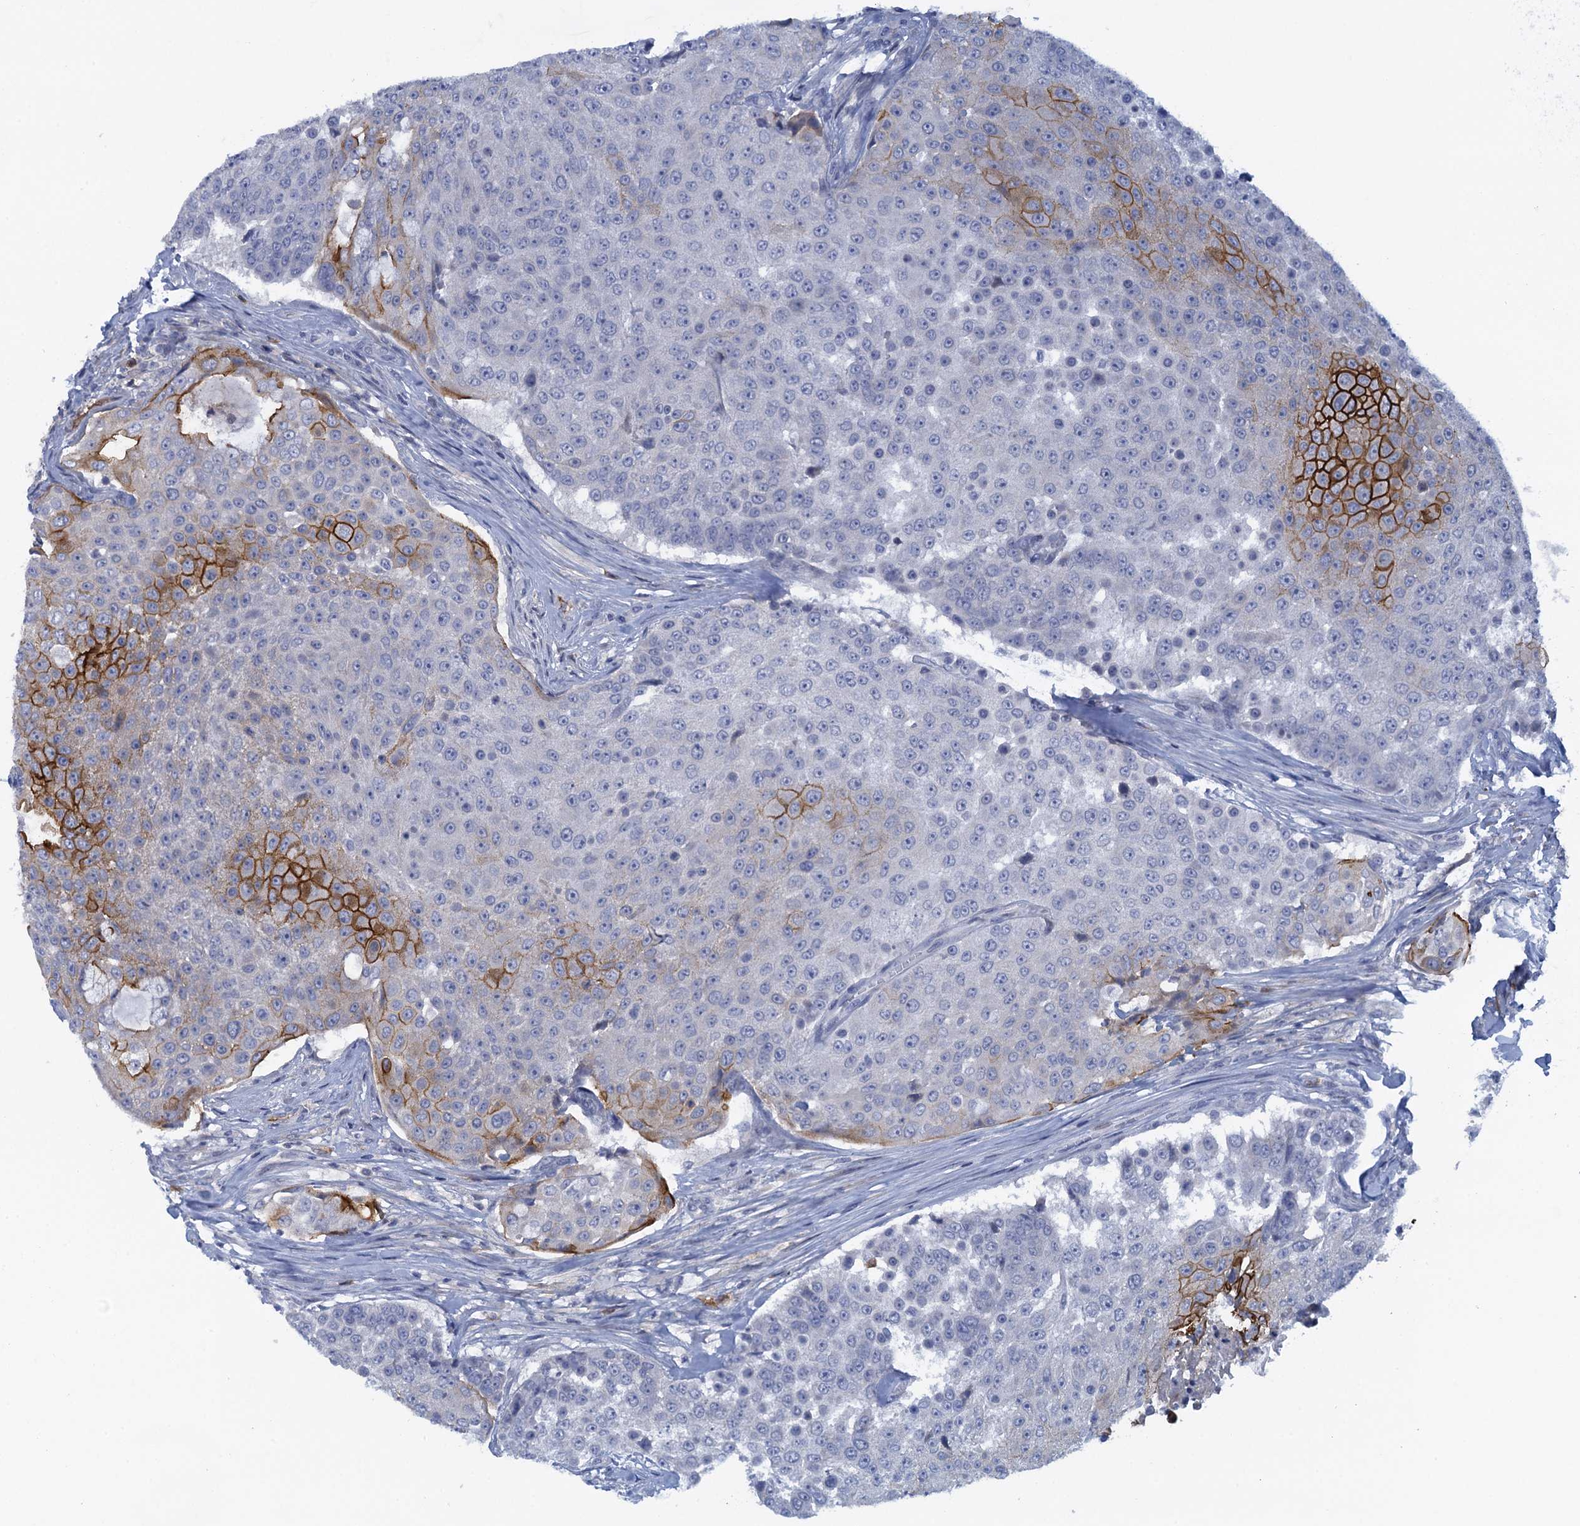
{"staining": {"intensity": "strong", "quantity": "<25%", "location": "cytoplasmic/membranous"}, "tissue": "urothelial cancer", "cell_type": "Tumor cells", "image_type": "cancer", "snomed": [{"axis": "morphology", "description": "Urothelial carcinoma, High grade"}, {"axis": "topography", "description": "Urinary bladder"}], "caption": "Urothelial carcinoma (high-grade) tissue exhibits strong cytoplasmic/membranous staining in about <25% of tumor cells (Stains: DAB in brown, nuclei in blue, Microscopy: brightfield microscopy at high magnification).", "gene": "SCEL", "patient": {"sex": "female", "age": 63}}